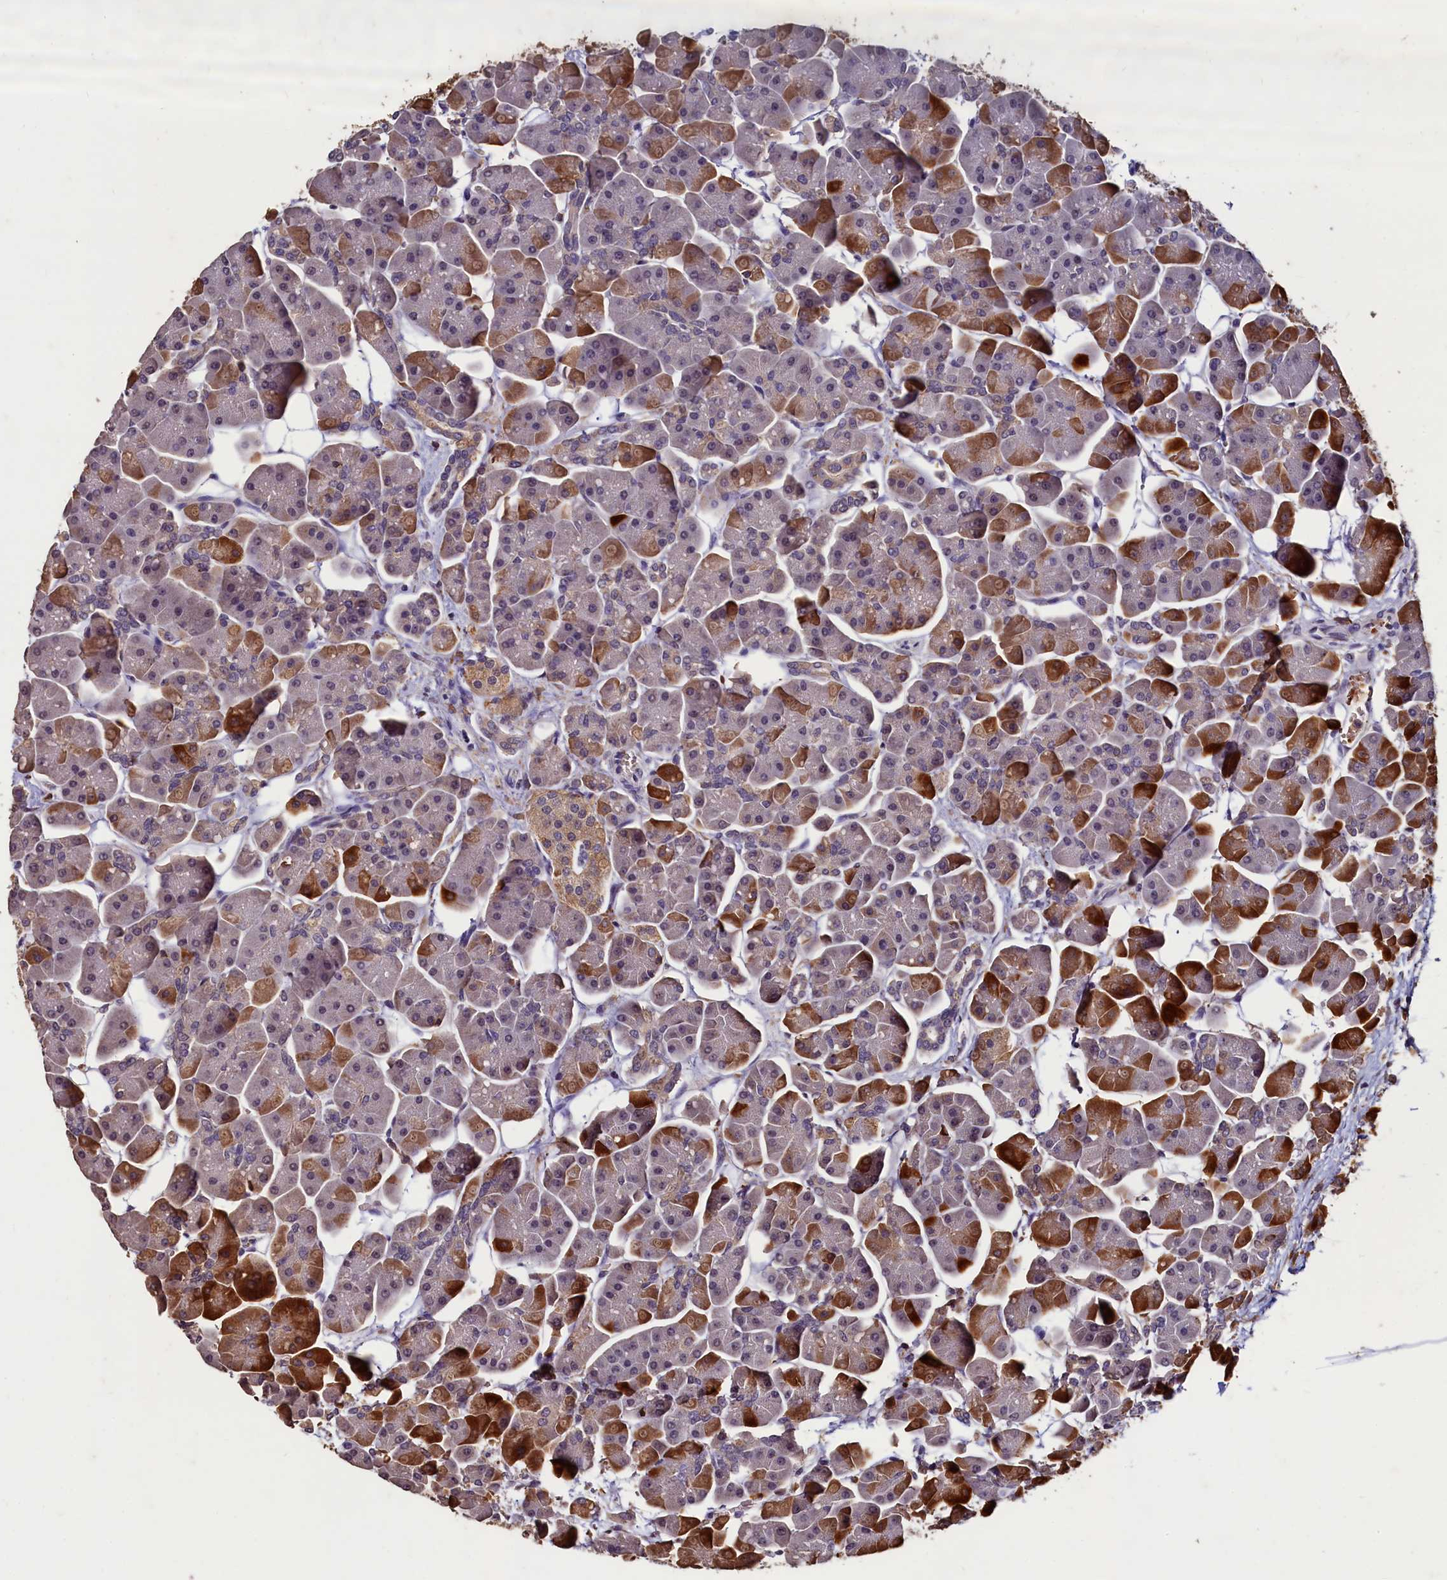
{"staining": {"intensity": "strong", "quantity": "<25%", "location": "cytoplasmic/membranous"}, "tissue": "pancreas", "cell_type": "Exocrine glandular cells", "image_type": "normal", "snomed": [{"axis": "morphology", "description": "Normal tissue, NOS"}, {"axis": "topography", "description": "Pancreas"}], "caption": "This image displays immunohistochemistry (IHC) staining of normal human pancreas, with medium strong cytoplasmic/membranous staining in approximately <25% of exocrine glandular cells.", "gene": "CSTPP1", "patient": {"sex": "male", "age": 66}}